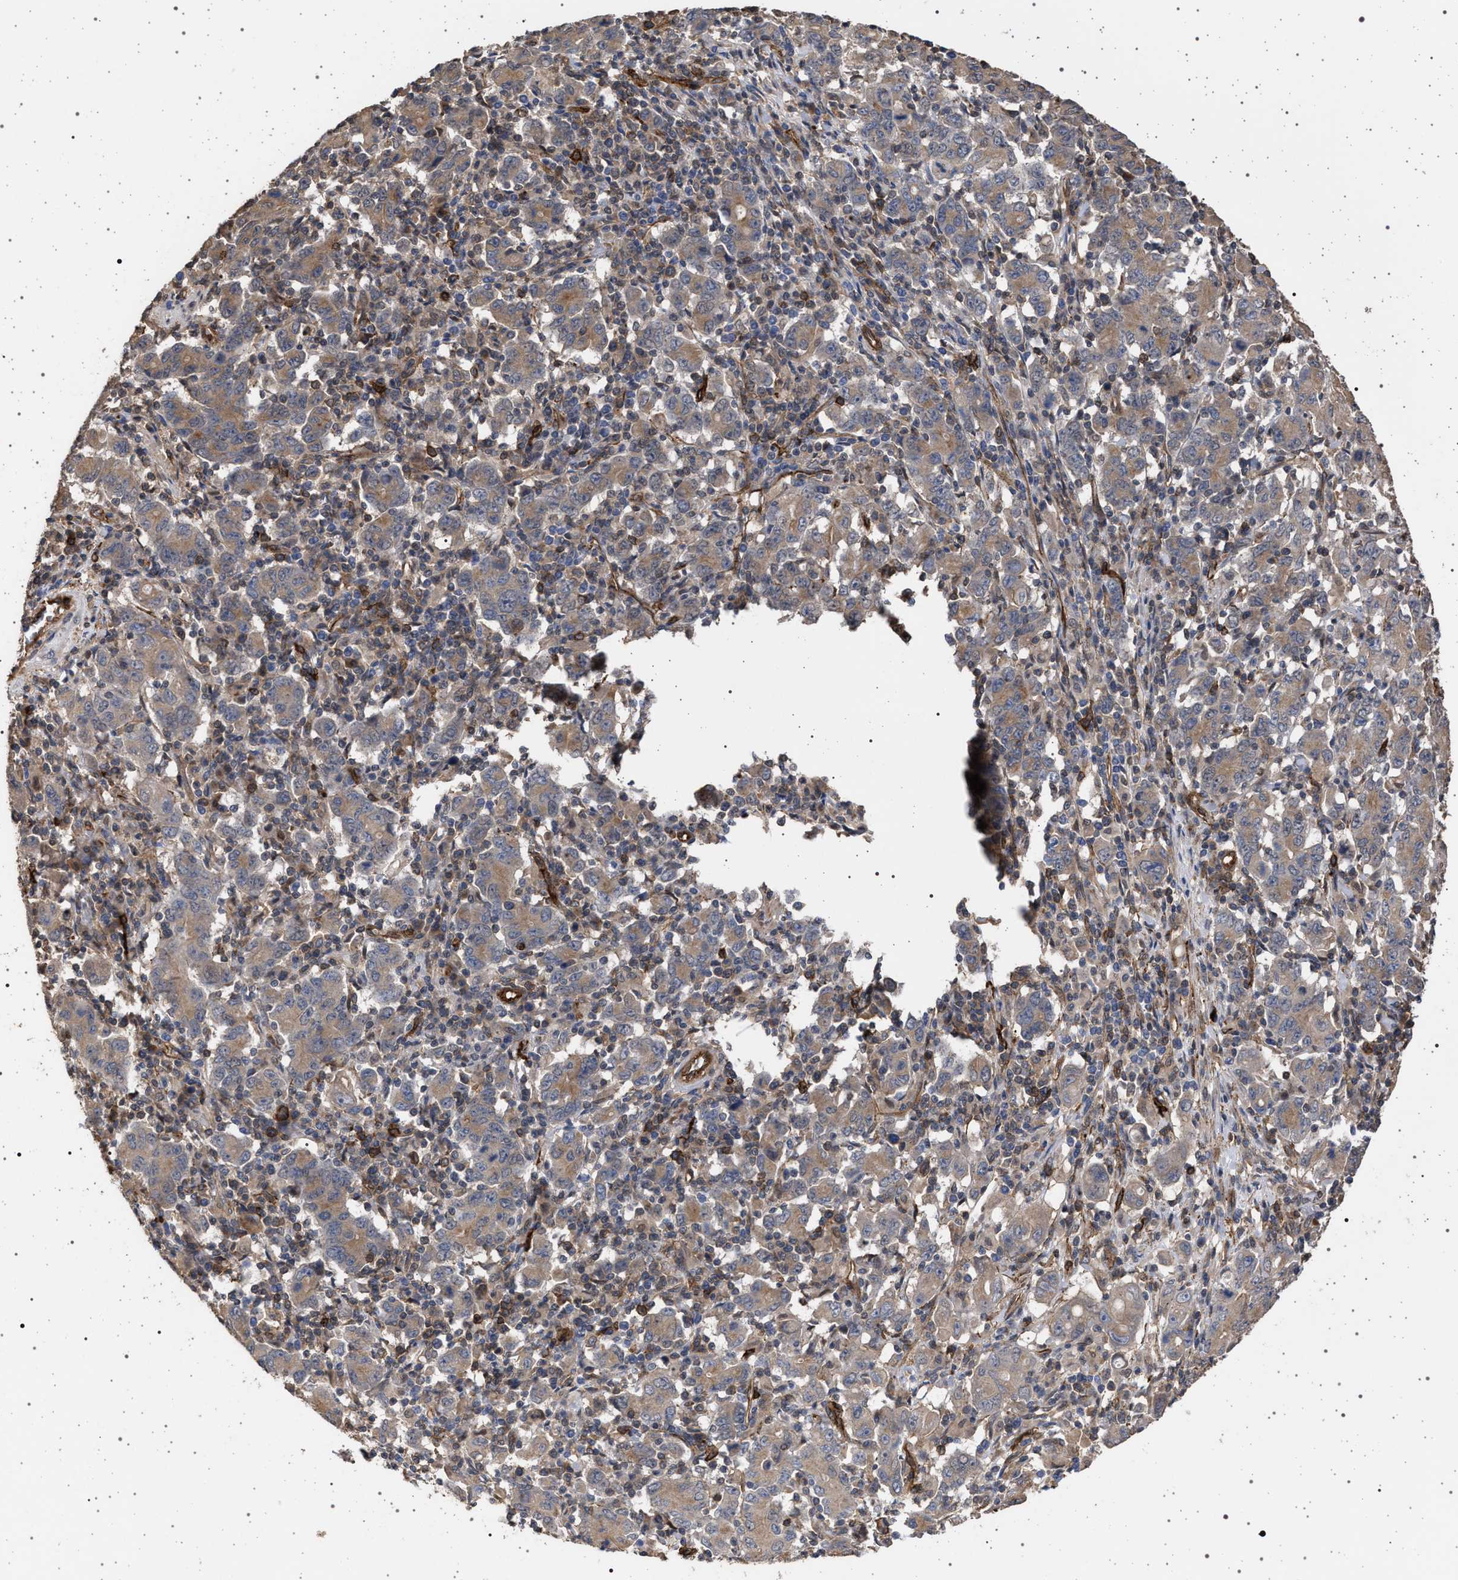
{"staining": {"intensity": "moderate", "quantity": ">75%", "location": "cytoplasmic/membranous"}, "tissue": "stomach cancer", "cell_type": "Tumor cells", "image_type": "cancer", "snomed": [{"axis": "morphology", "description": "Adenocarcinoma, NOS"}, {"axis": "topography", "description": "Stomach, upper"}], "caption": "Protein expression analysis of human adenocarcinoma (stomach) reveals moderate cytoplasmic/membranous expression in approximately >75% of tumor cells. The staining is performed using DAB brown chromogen to label protein expression. The nuclei are counter-stained blue using hematoxylin.", "gene": "IFT20", "patient": {"sex": "male", "age": 69}}